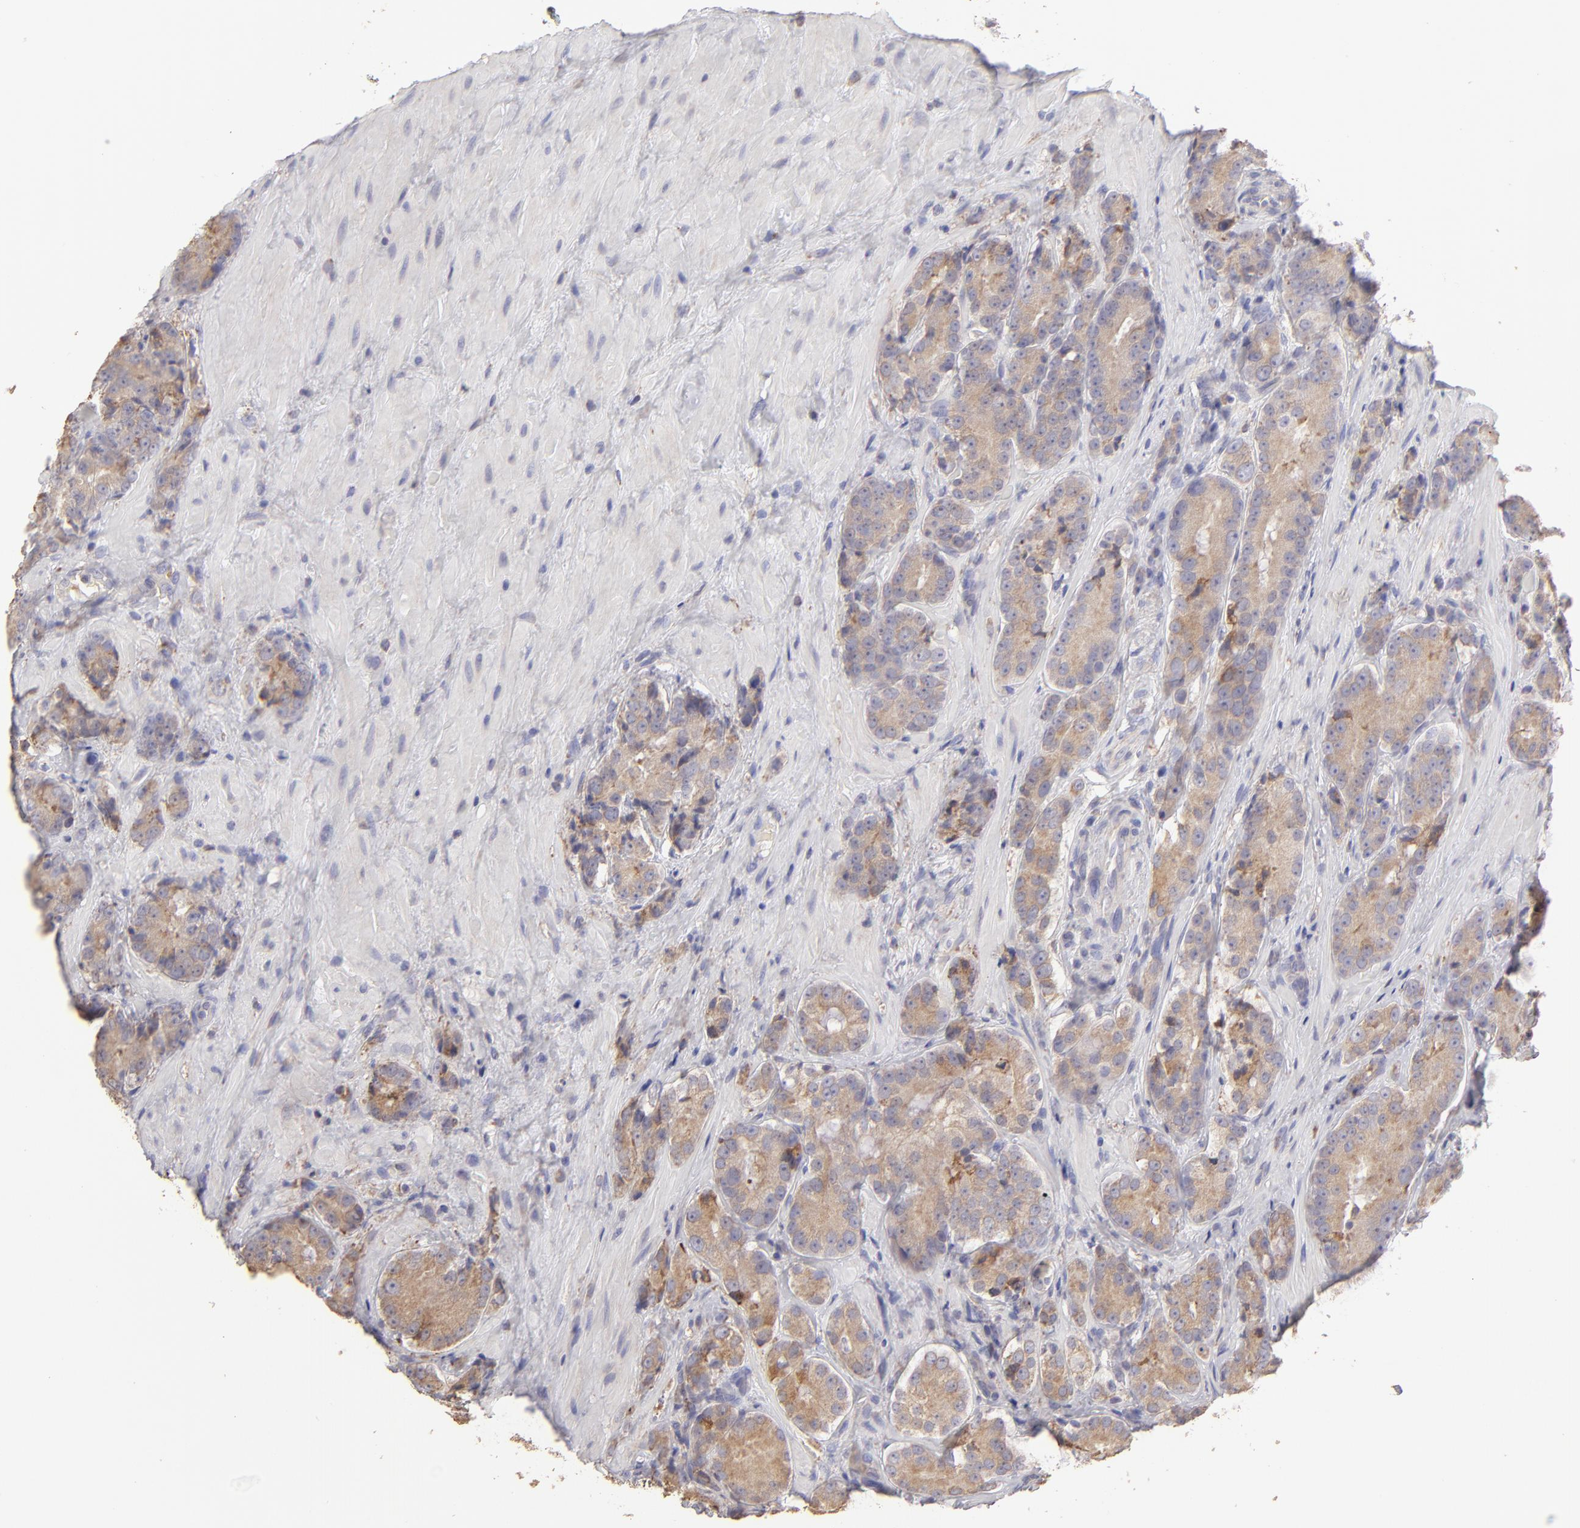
{"staining": {"intensity": "moderate", "quantity": ">75%", "location": "cytoplasmic/membranous"}, "tissue": "prostate cancer", "cell_type": "Tumor cells", "image_type": "cancer", "snomed": [{"axis": "morphology", "description": "Adenocarcinoma, High grade"}, {"axis": "topography", "description": "Prostate"}], "caption": "IHC micrograph of neoplastic tissue: prostate cancer (adenocarcinoma (high-grade)) stained using immunohistochemistry exhibits medium levels of moderate protein expression localized specifically in the cytoplasmic/membranous of tumor cells, appearing as a cytoplasmic/membranous brown color.", "gene": "CALR", "patient": {"sex": "male", "age": 70}}